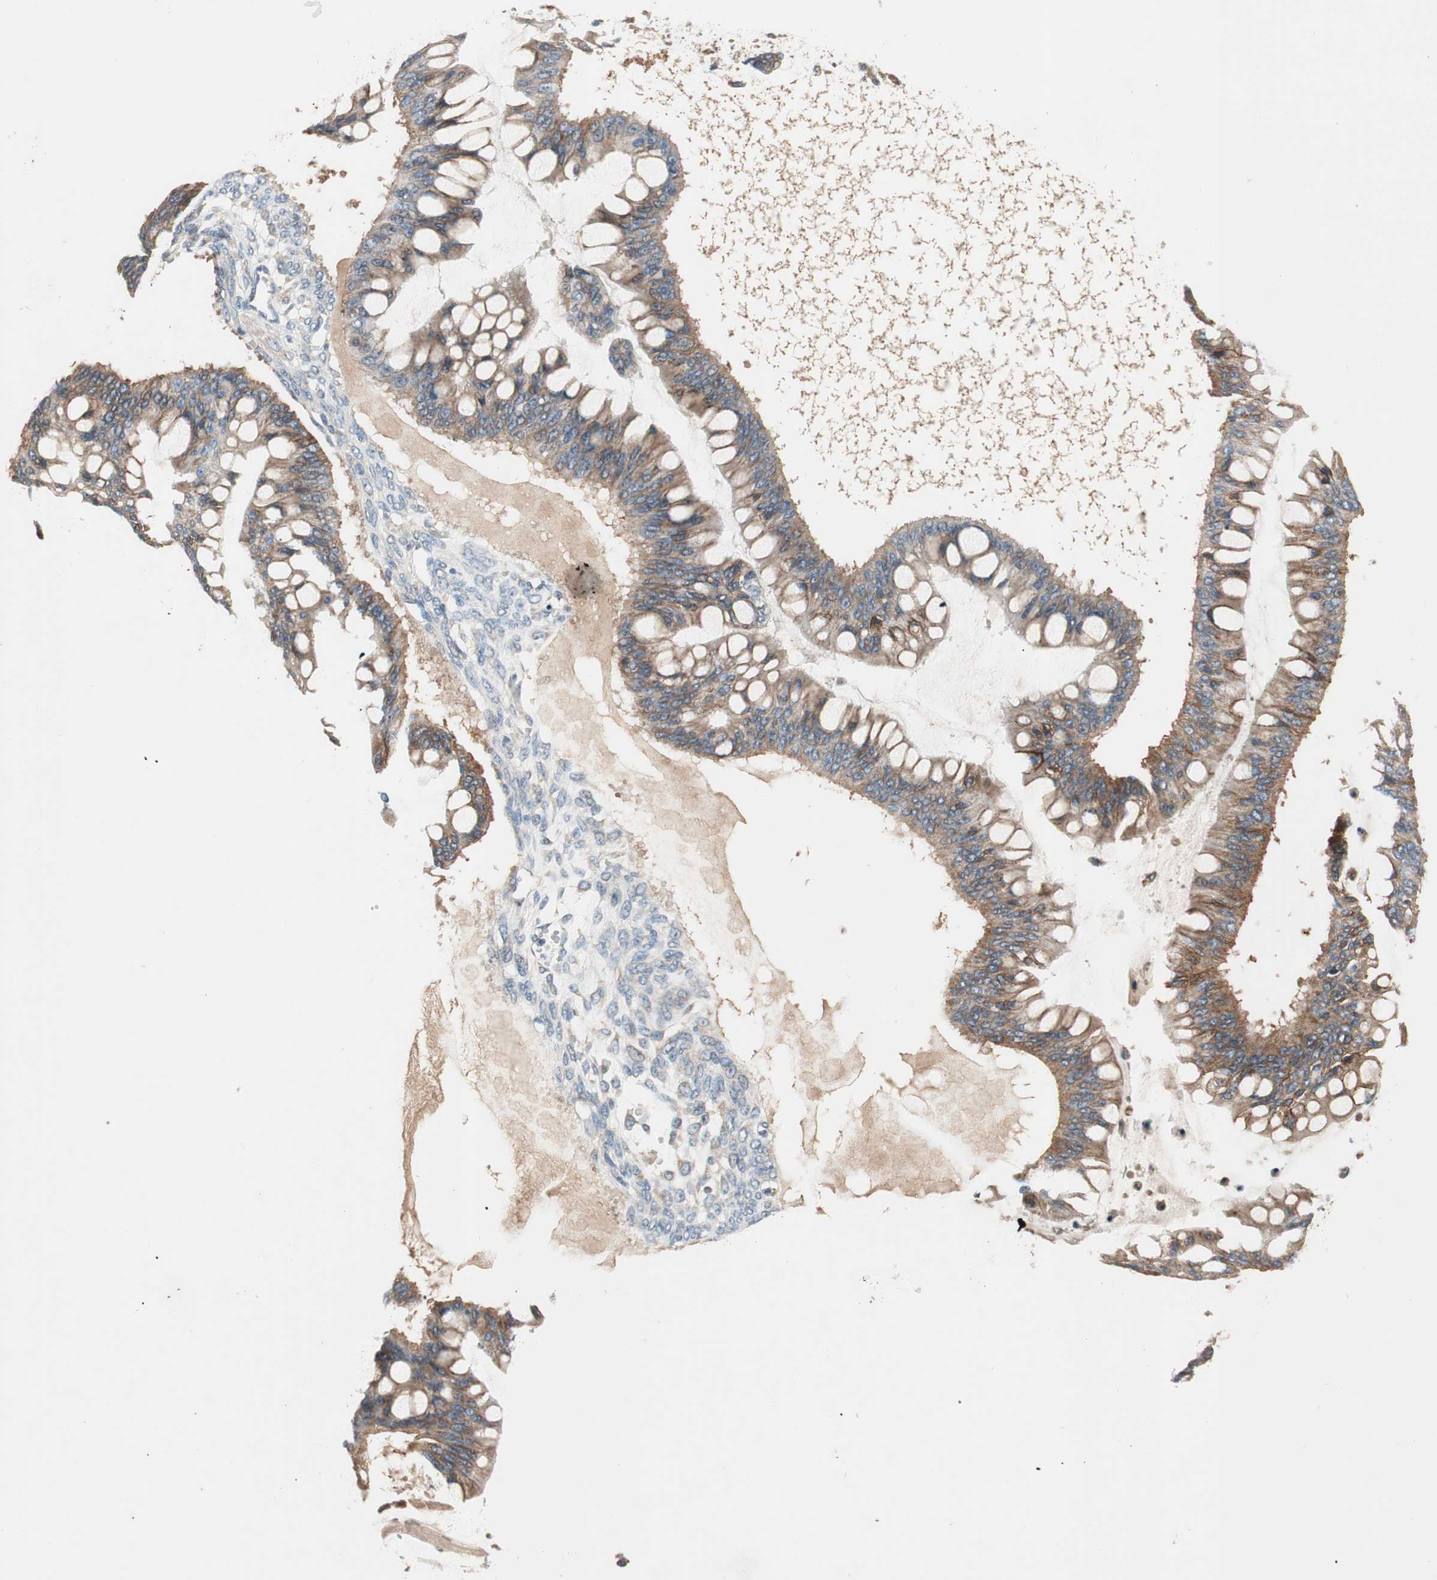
{"staining": {"intensity": "moderate", "quantity": ">75%", "location": "cytoplasmic/membranous"}, "tissue": "ovarian cancer", "cell_type": "Tumor cells", "image_type": "cancer", "snomed": [{"axis": "morphology", "description": "Cystadenocarcinoma, mucinous, NOS"}, {"axis": "topography", "description": "Ovary"}], "caption": "Brown immunohistochemical staining in human ovarian cancer demonstrates moderate cytoplasmic/membranous staining in approximately >75% of tumor cells.", "gene": "HPN", "patient": {"sex": "female", "age": 73}}